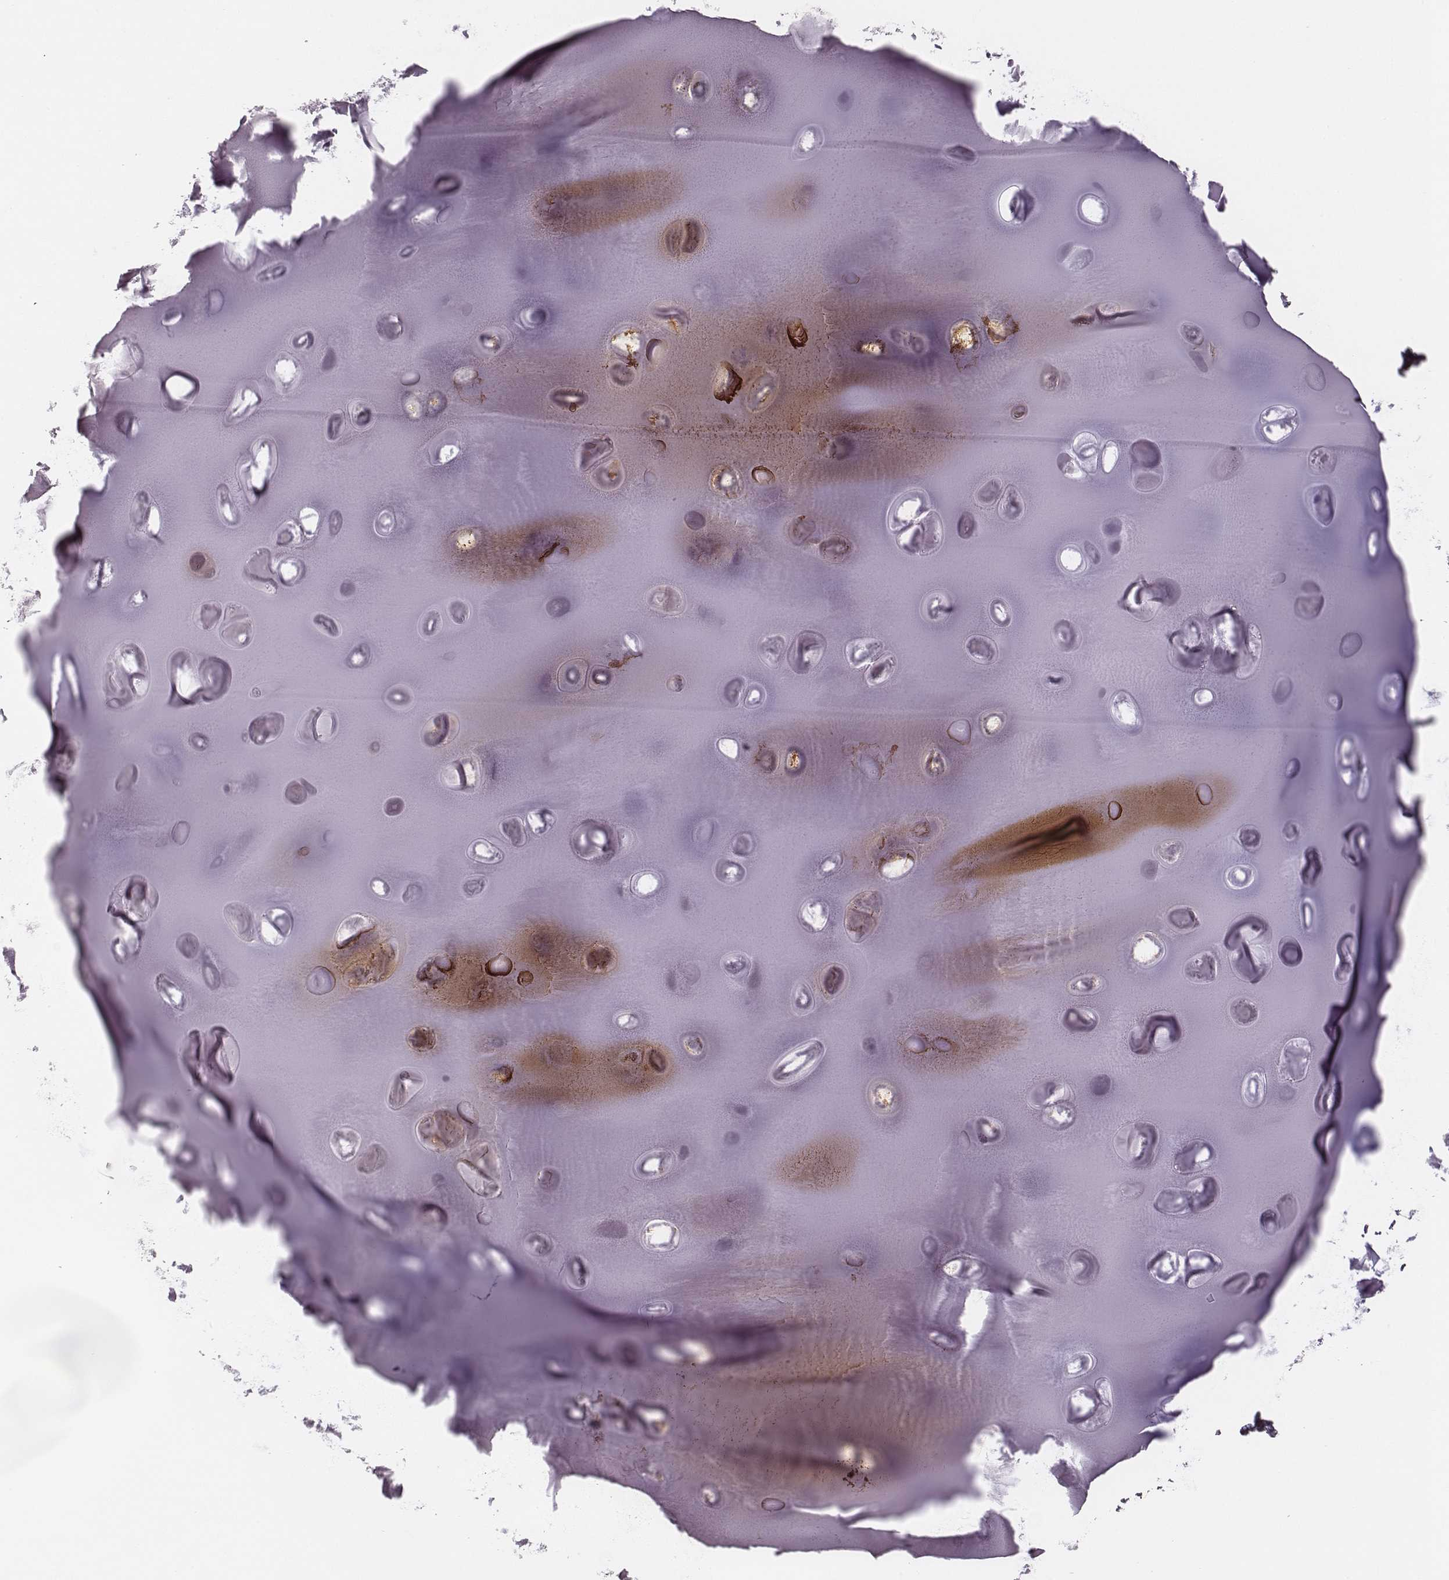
{"staining": {"intensity": "negative", "quantity": "none", "location": "none"}, "tissue": "adipose tissue", "cell_type": "Adipocytes", "image_type": "normal", "snomed": [{"axis": "morphology", "description": "Normal tissue, NOS"}, {"axis": "morphology", "description": "Squamous cell carcinoma, NOS"}, {"axis": "topography", "description": "Cartilage tissue"}, {"axis": "topography", "description": "Lung"}], "caption": "The image exhibits no staining of adipocytes in benign adipose tissue.", "gene": "CD8A", "patient": {"sex": "male", "age": 66}}